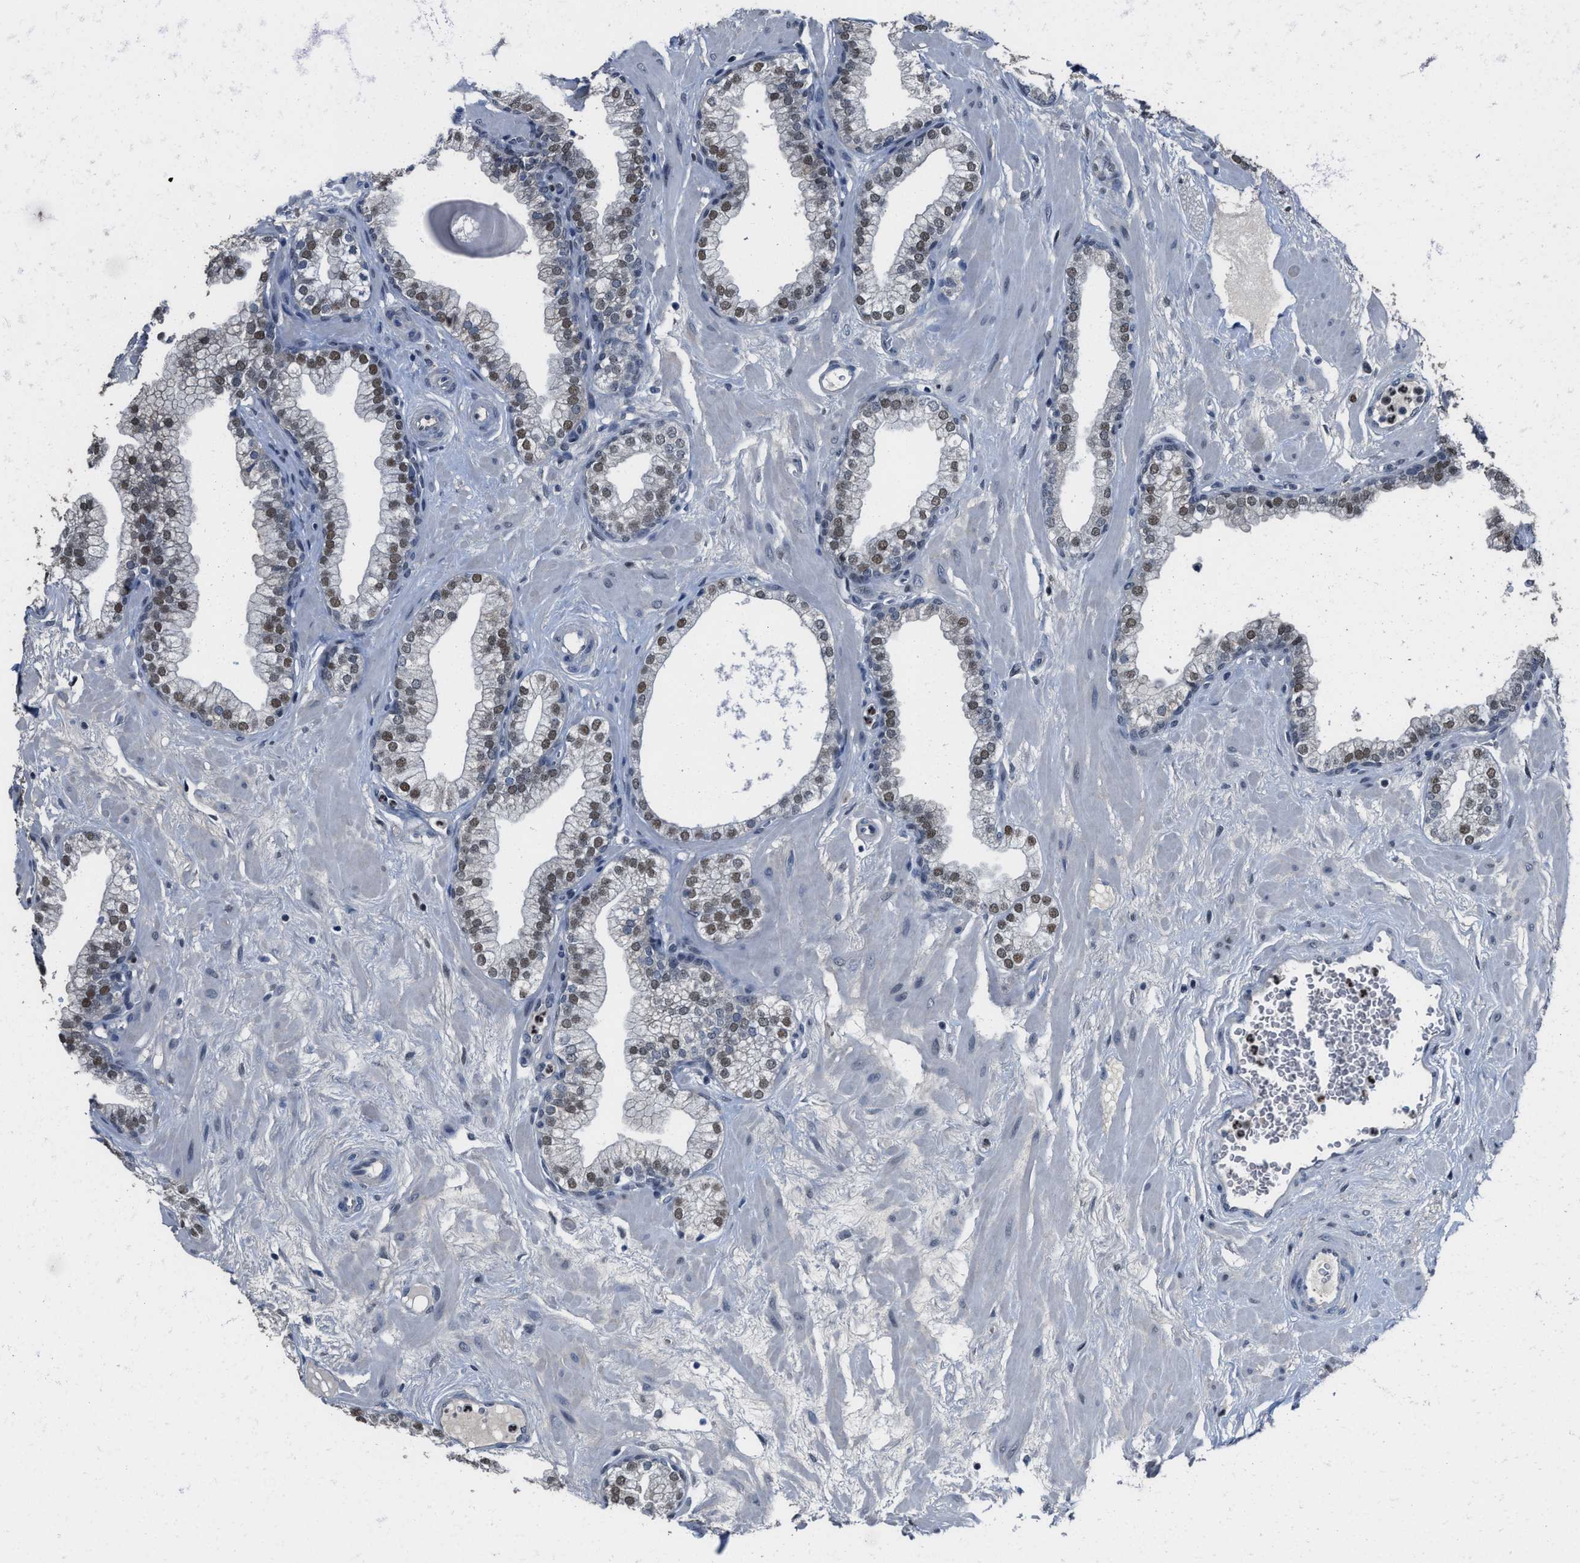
{"staining": {"intensity": "moderate", "quantity": "25%-75%", "location": "nuclear"}, "tissue": "prostate", "cell_type": "Glandular cells", "image_type": "normal", "snomed": [{"axis": "morphology", "description": "Normal tissue, NOS"}, {"axis": "morphology", "description": "Urothelial carcinoma, Low grade"}, {"axis": "topography", "description": "Urinary bladder"}, {"axis": "topography", "description": "Prostate"}], "caption": "Immunohistochemistry of normal prostate demonstrates medium levels of moderate nuclear staining in about 25%-75% of glandular cells.", "gene": "ZNF20", "patient": {"sex": "male", "age": 60}}